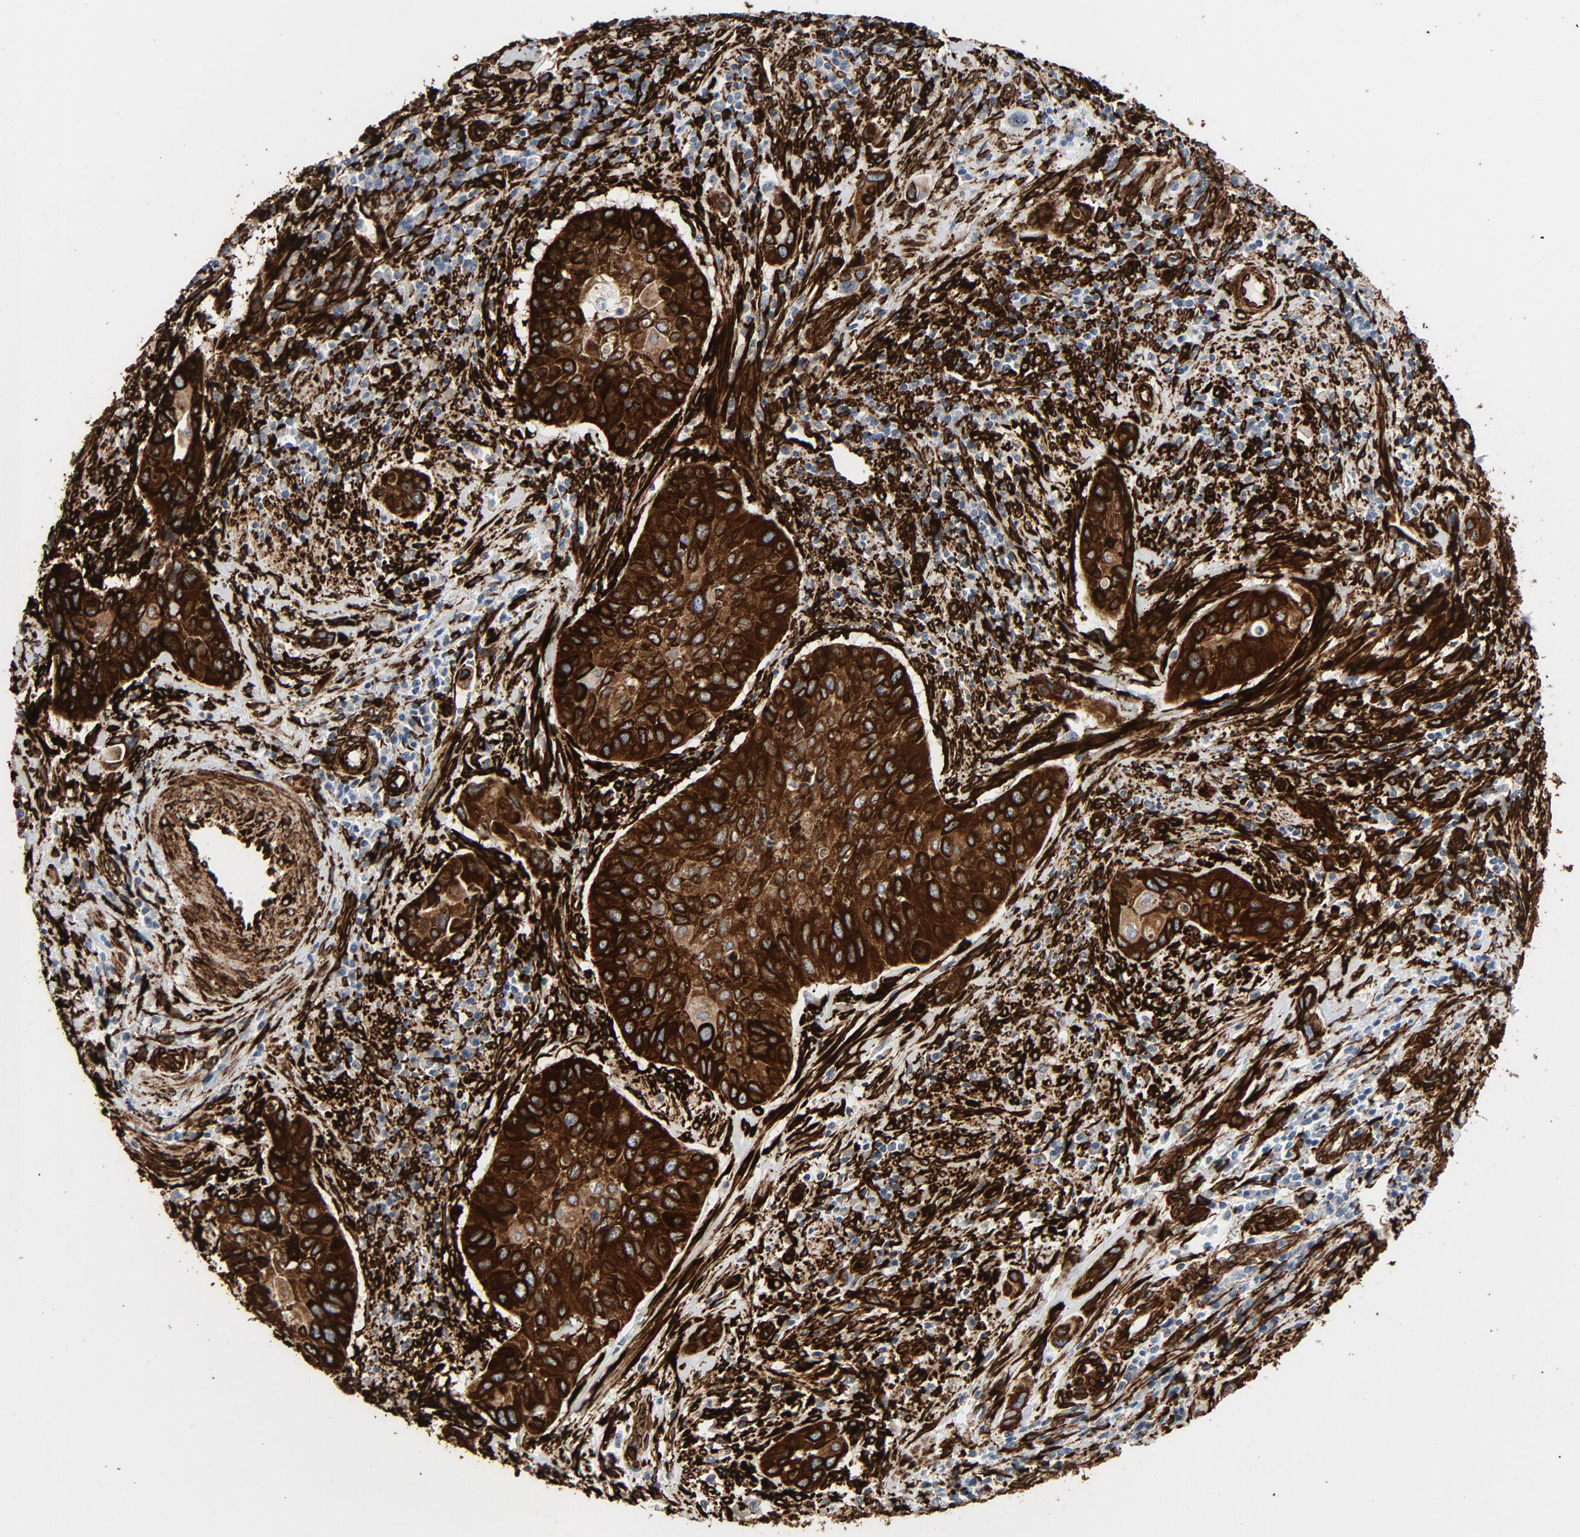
{"staining": {"intensity": "strong", "quantity": ">75%", "location": "cytoplasmic/membranous"}, "tissue": "cervical cancer", "cell_type": "Tumor cells", "image_type": "cancer", "snomed": [{"axis": "morphology", "description": "Squamous cell carcinoma, NOS"}, {"axis": "topography", "description": "Cervix"}], "caption": "A brown stain labels strong cytoplasmic/membranous positivity of a protein in cervical cancer (squamous cell carcinoma) tumor cells.", "gene": "SERPINH1", "patient": {"sex": "female", "age": 39}}